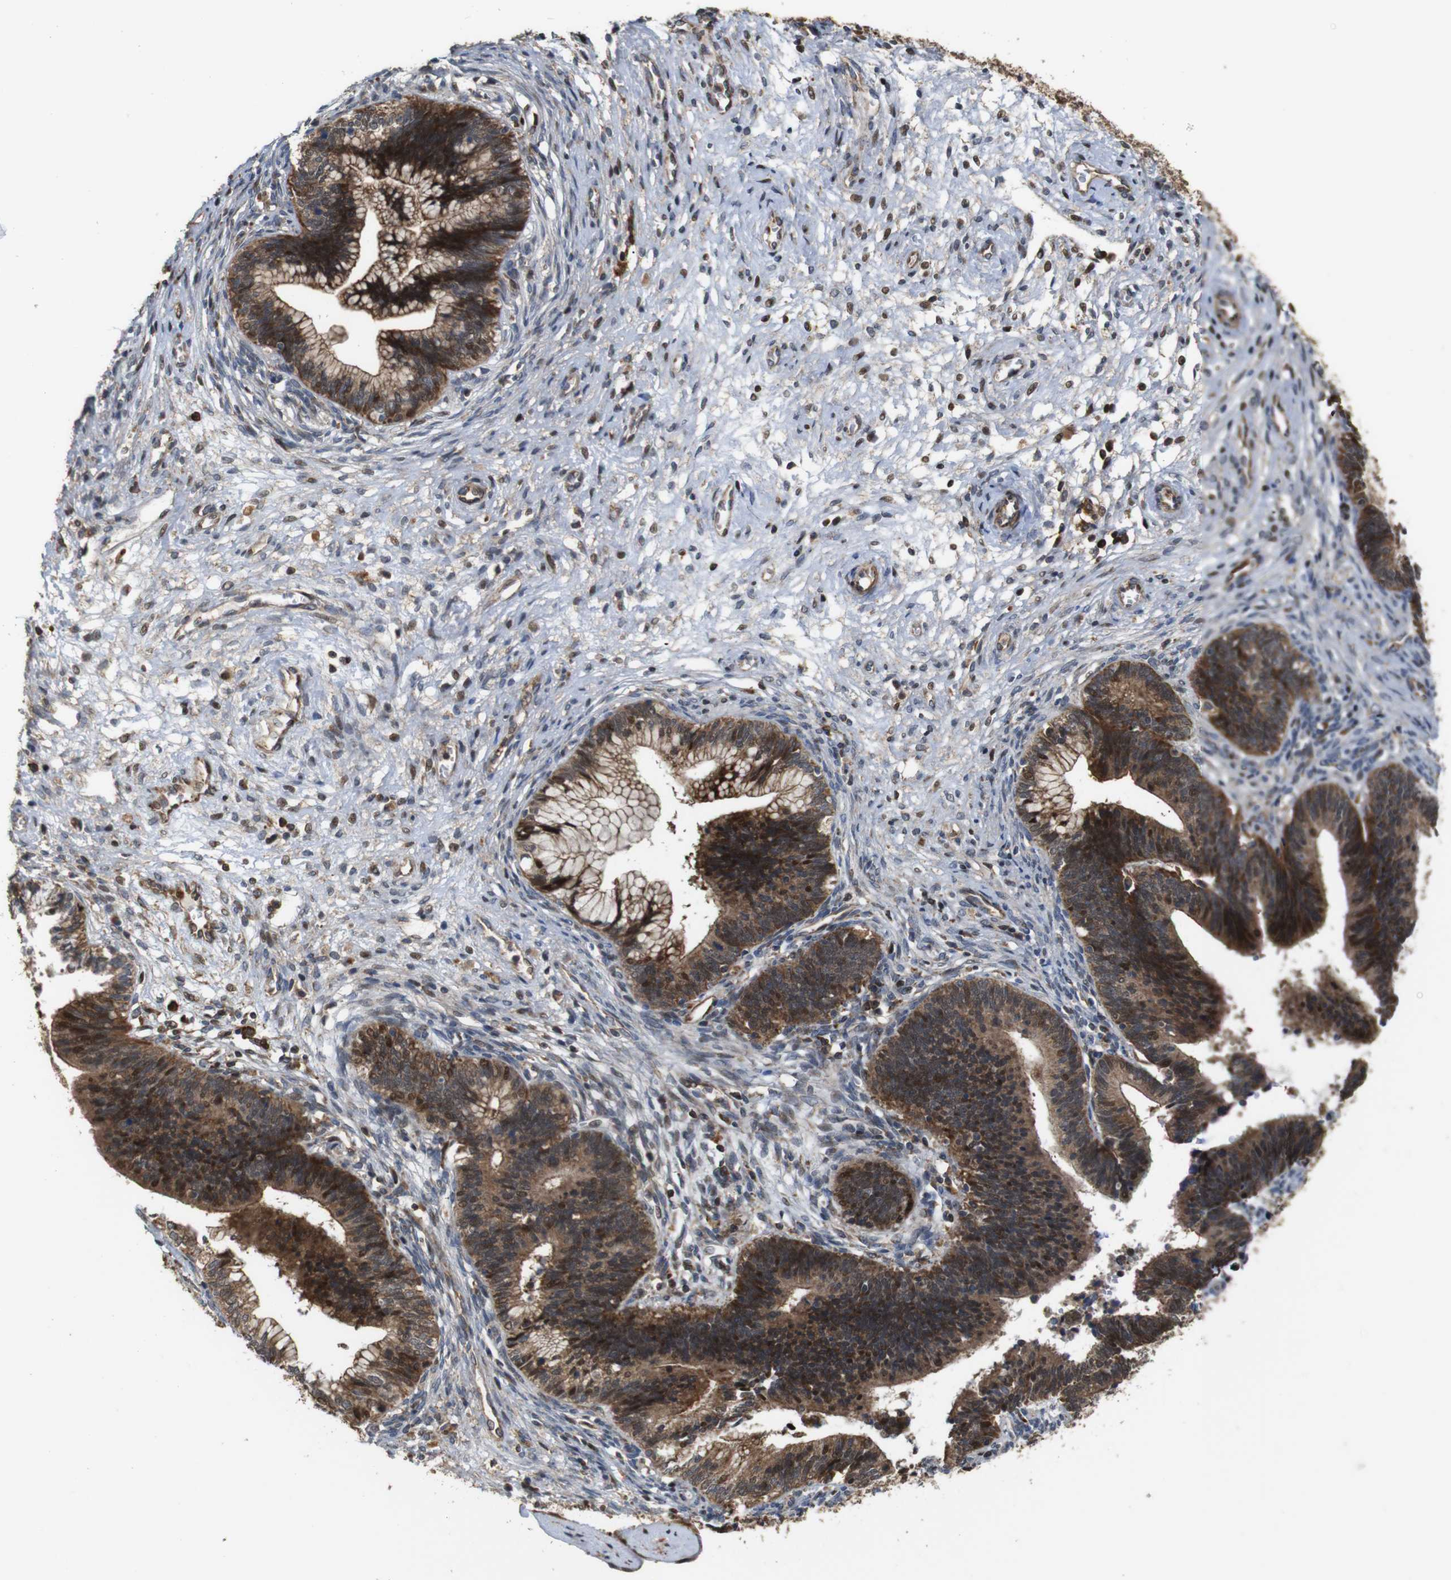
{"staining": {"intensity": "moderate", "quantity": "25%-75%", "location": "cytoplasmic/membranous,nuclear"}, "tissue": "cervical cancer", "cell_type": "Tumor cells", "image_type": "cancer", "snomed": [{"axis": "morphology", "description": "Adenocarcinoma, NOS"}, {"axis": "topography", "description": "Cervix"}], "caption": "Tumor cells reveal medium levels of moderate cytoplasmic/membranous and nuclear positivity in about 25%-75% of cells in human cervical adenocarcinoma. The staining is performed using DAB brown chromogen to label protein expression. The nuclei are counter-stained blue using hematoxylin.", "gene": "SNN", "patient": {"sex": "female", "age": 44}}